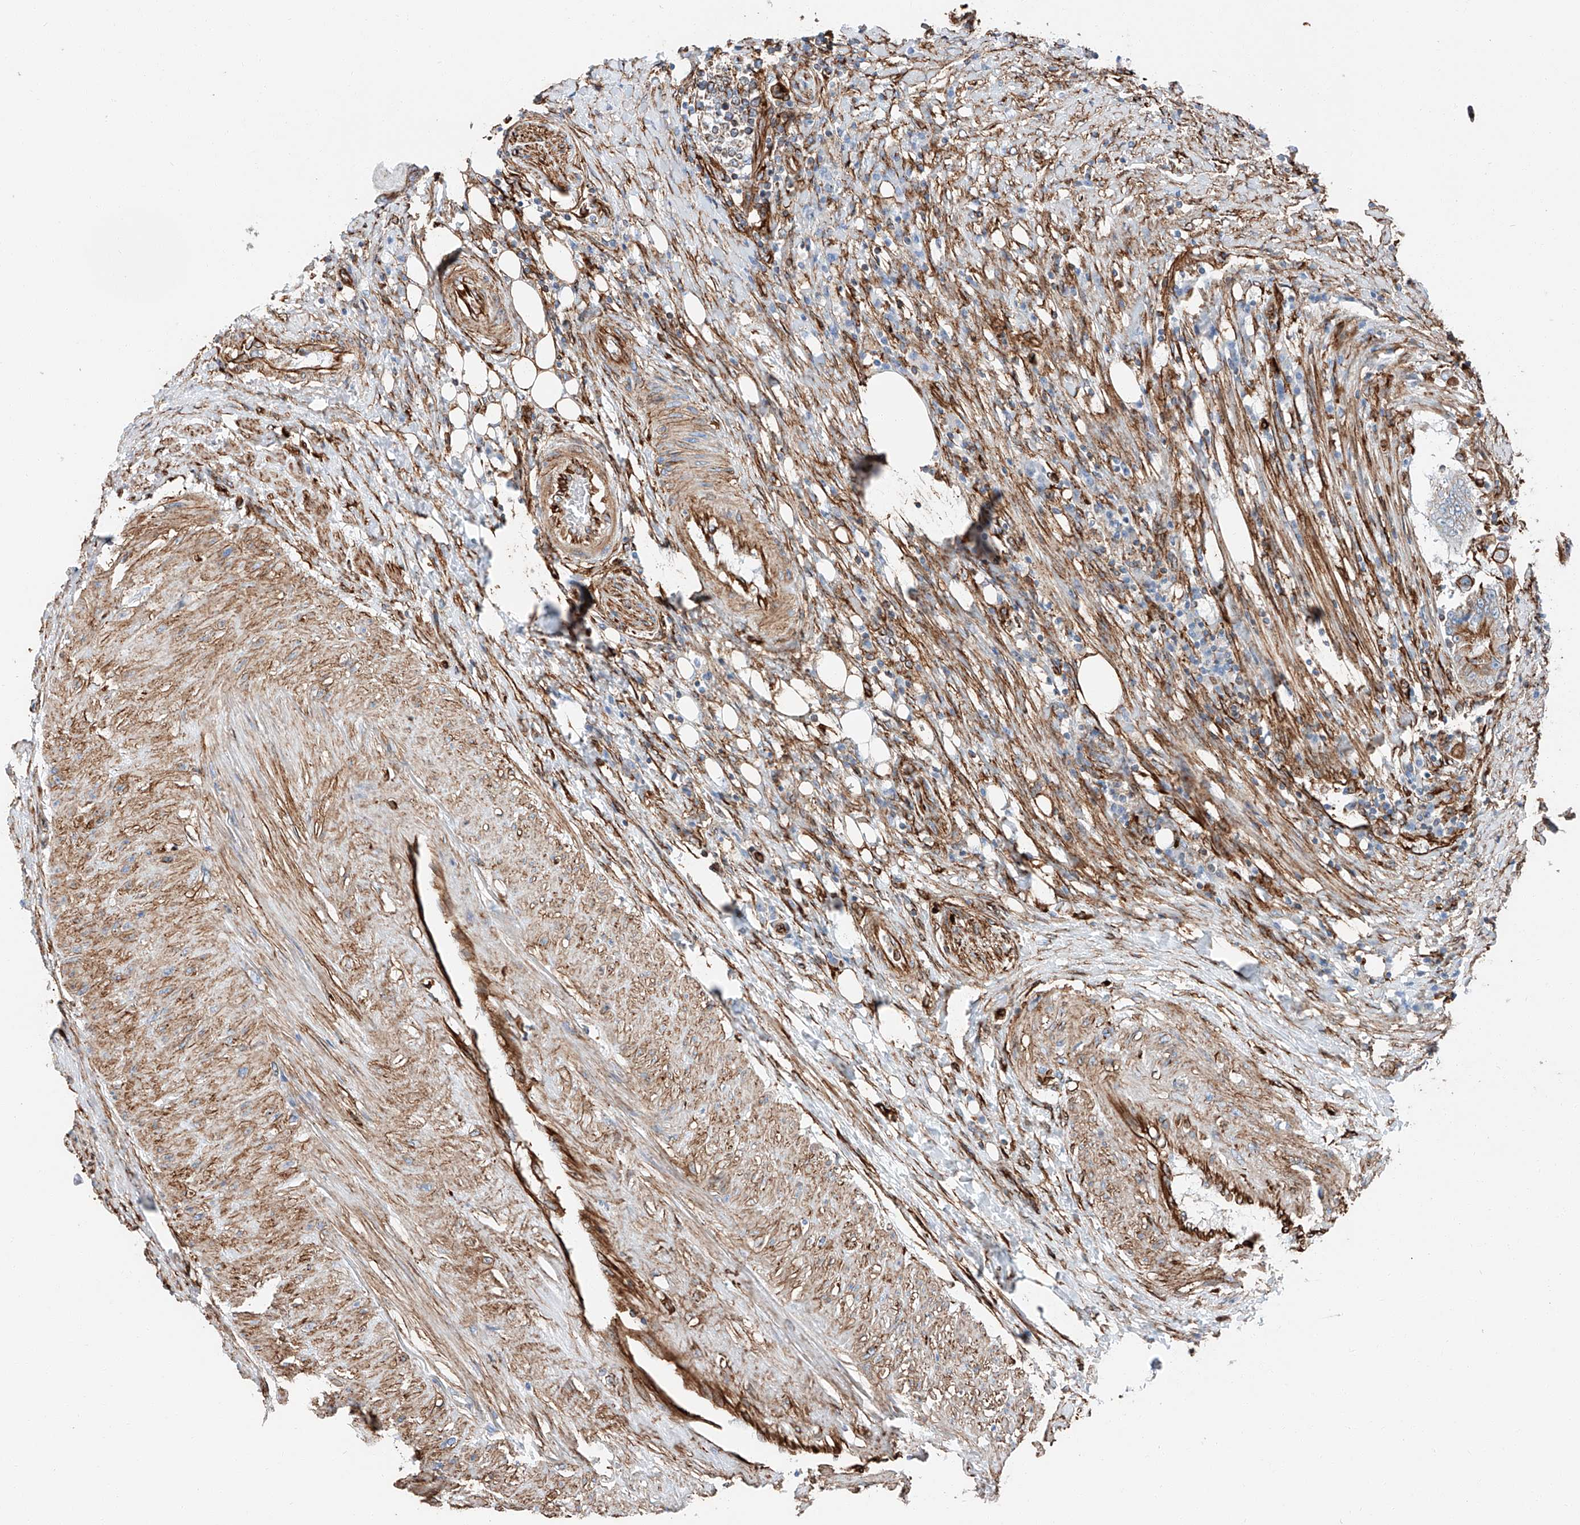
{"staining": {"intensity": "moderate", "quantity": ">75%", "location": "cytoplasmic/membranous"}, "tissue": "colorectal cancer", "cell_type": "Tumor cells", "image_type": "cancer", "snomed": [{"axis": "morphology", "description": "Adenocarcinoma, NOS"}, {"axis": "topography", "description": "Colon"}], "caption": "The histopathology image demonstrates immunohistochemical staining of colorectal cancer. There is moderate cytoplasmic/membranous staining is present in approximately >75% of tumor cells. The staining is performed using DAB brown chromogen to label protein expression. The nuclei are counter-stained blue using hematoxylin.", "gene": "ZNF804A", "patient": {"sex": "male", "age": 83}}